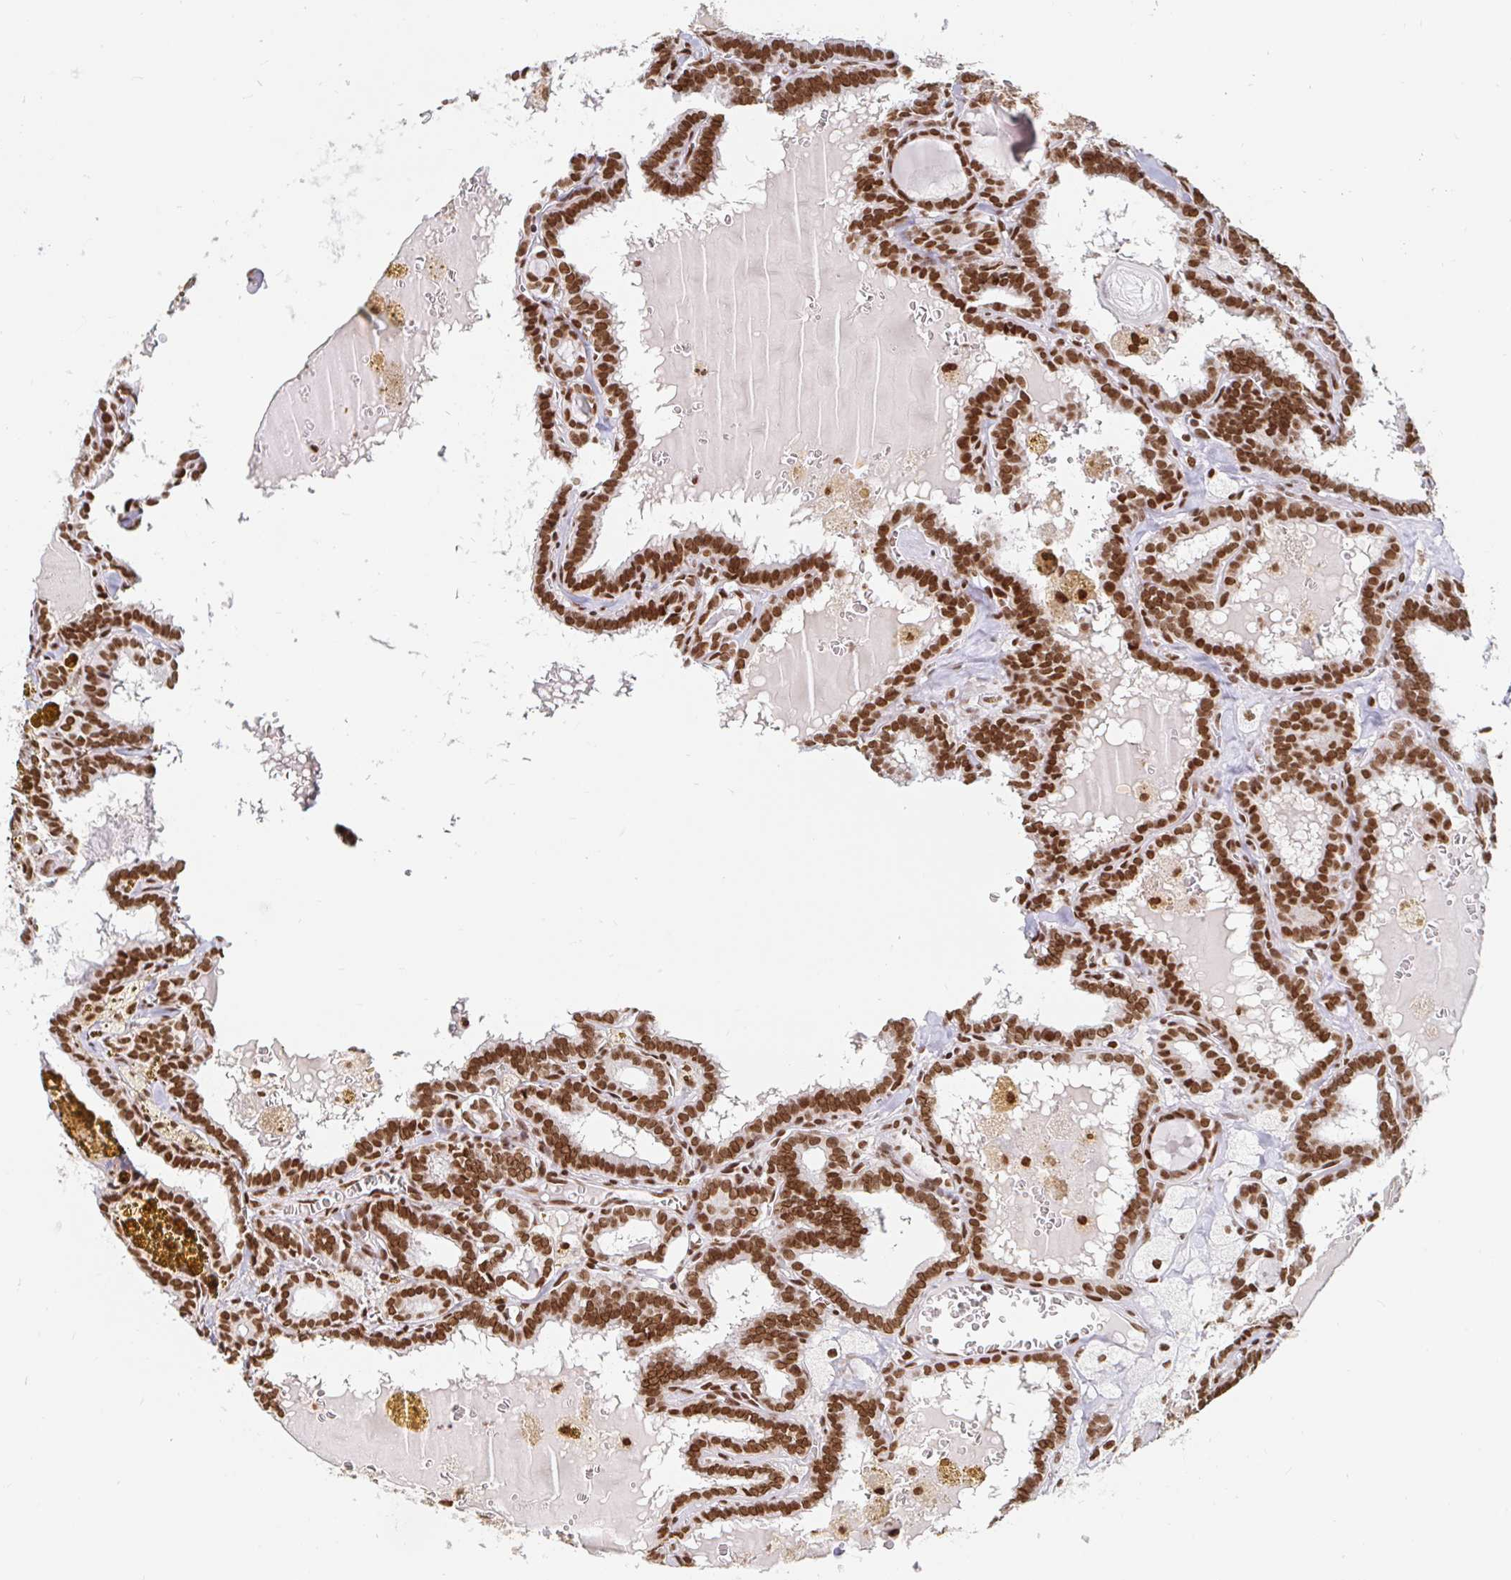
{"staining": {"intensity": "strong", "quantity": ">75%", "location": "nuclear"}, "tissue": "thyroid cancer", "cell_type": "Tumor cells", "image_type": "cancer", "snomed": [{"axis": "morphology", "description": "Papillary adenocarcinoma, NOS"}, {"axis": "topography", "description": "Thyroid gland"}], "caption": "About >75% of tumor cells in papillary adenocarcinoma (thyroid) reveal strong nuclear protein expression as visualized by brown immunohistochemical staining.", "gene": "RBMX", "patient": {"sex": "female", "age": 39}}